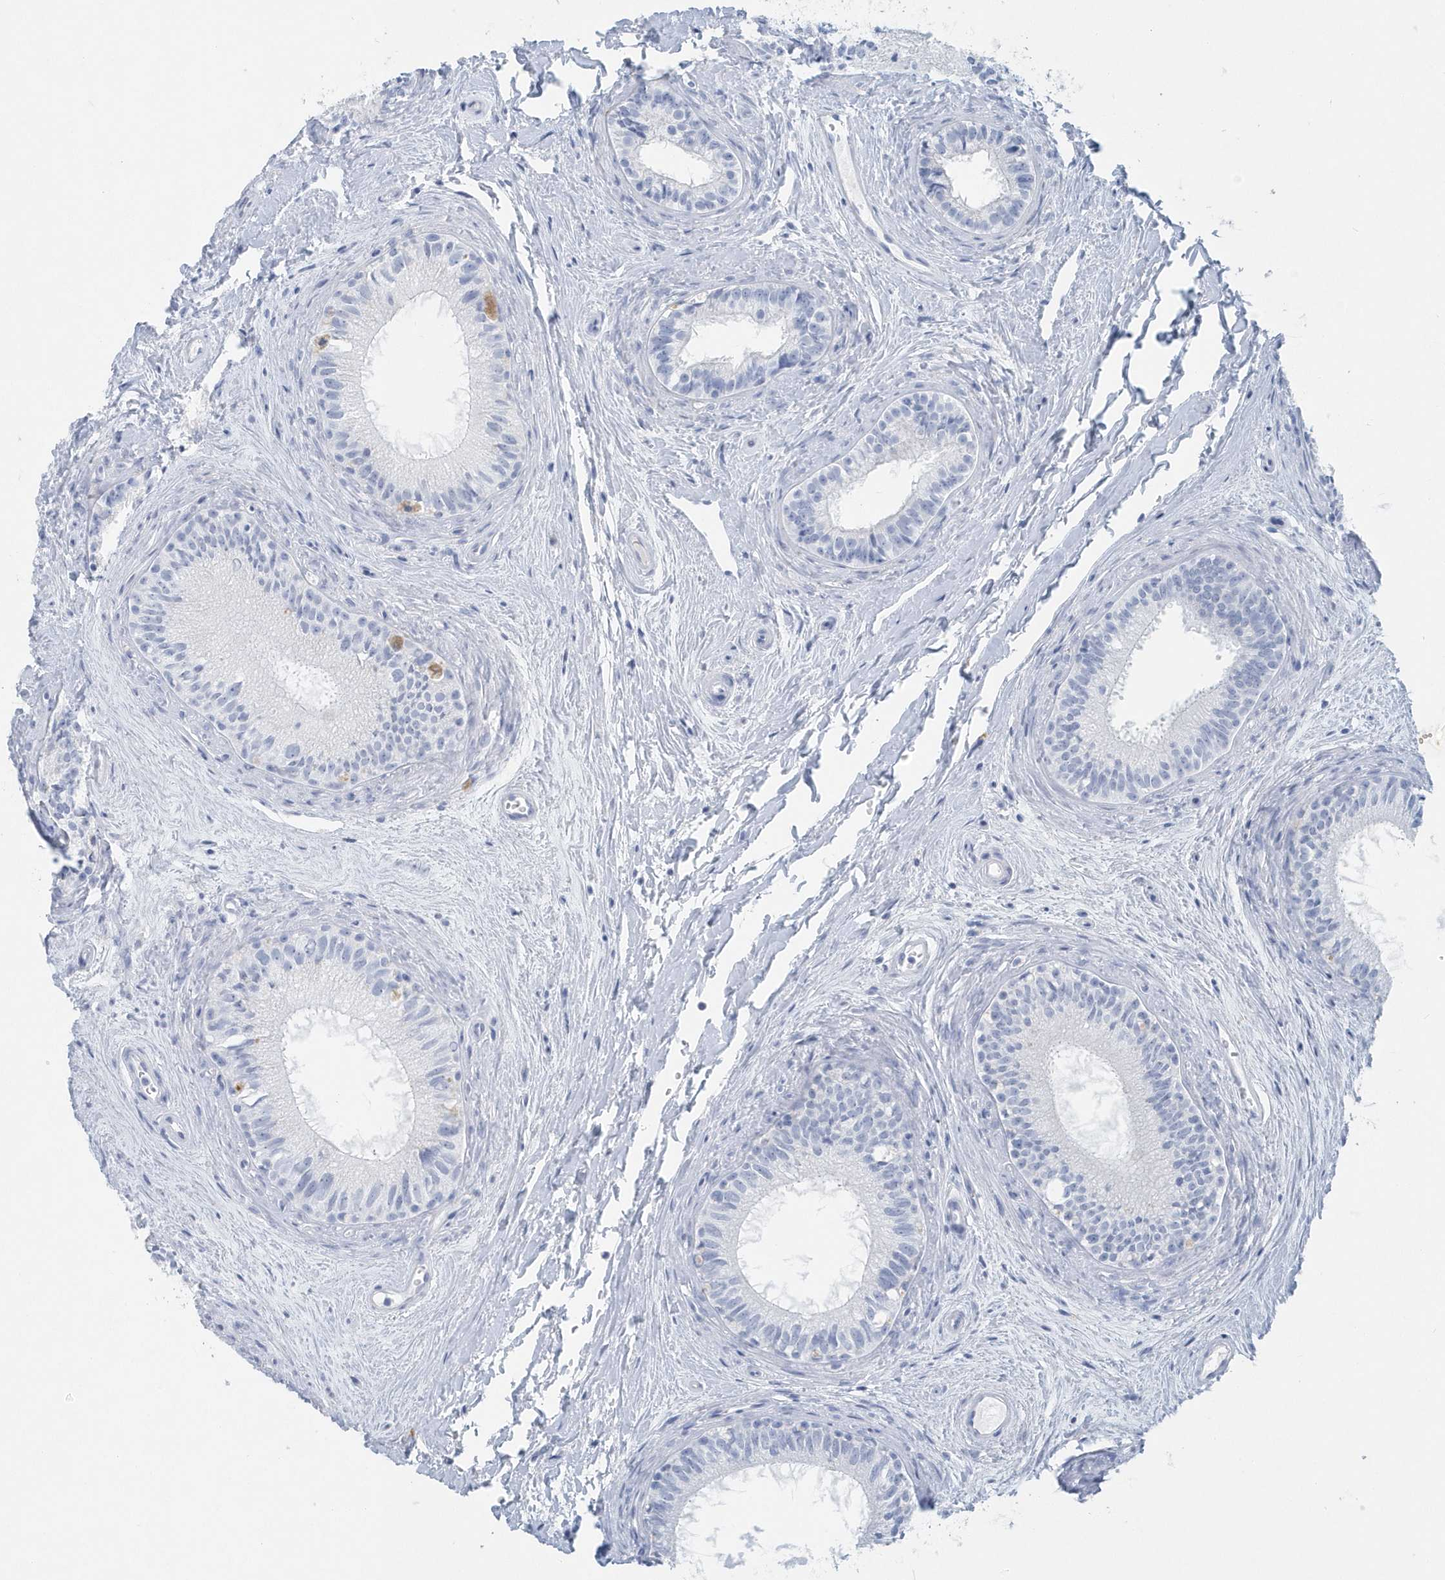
{"staining": {"intensity": "negative", "quantity": "none", "location": "none"}, "tissue": "epididymis", "cell_type": "Glandular cells", "image_type": "normal", "snomed": [{"axis": "morphology", "description": "Normal tissue, NOS"}, {"axis": "topography", "description": "Epididymis"}], "caption": "Immunohistochemistry of normal human epididymis reveals no expression in glandular cells.", "gene": "PTPRO", "patient": {"sex": "male", "age": 71}}